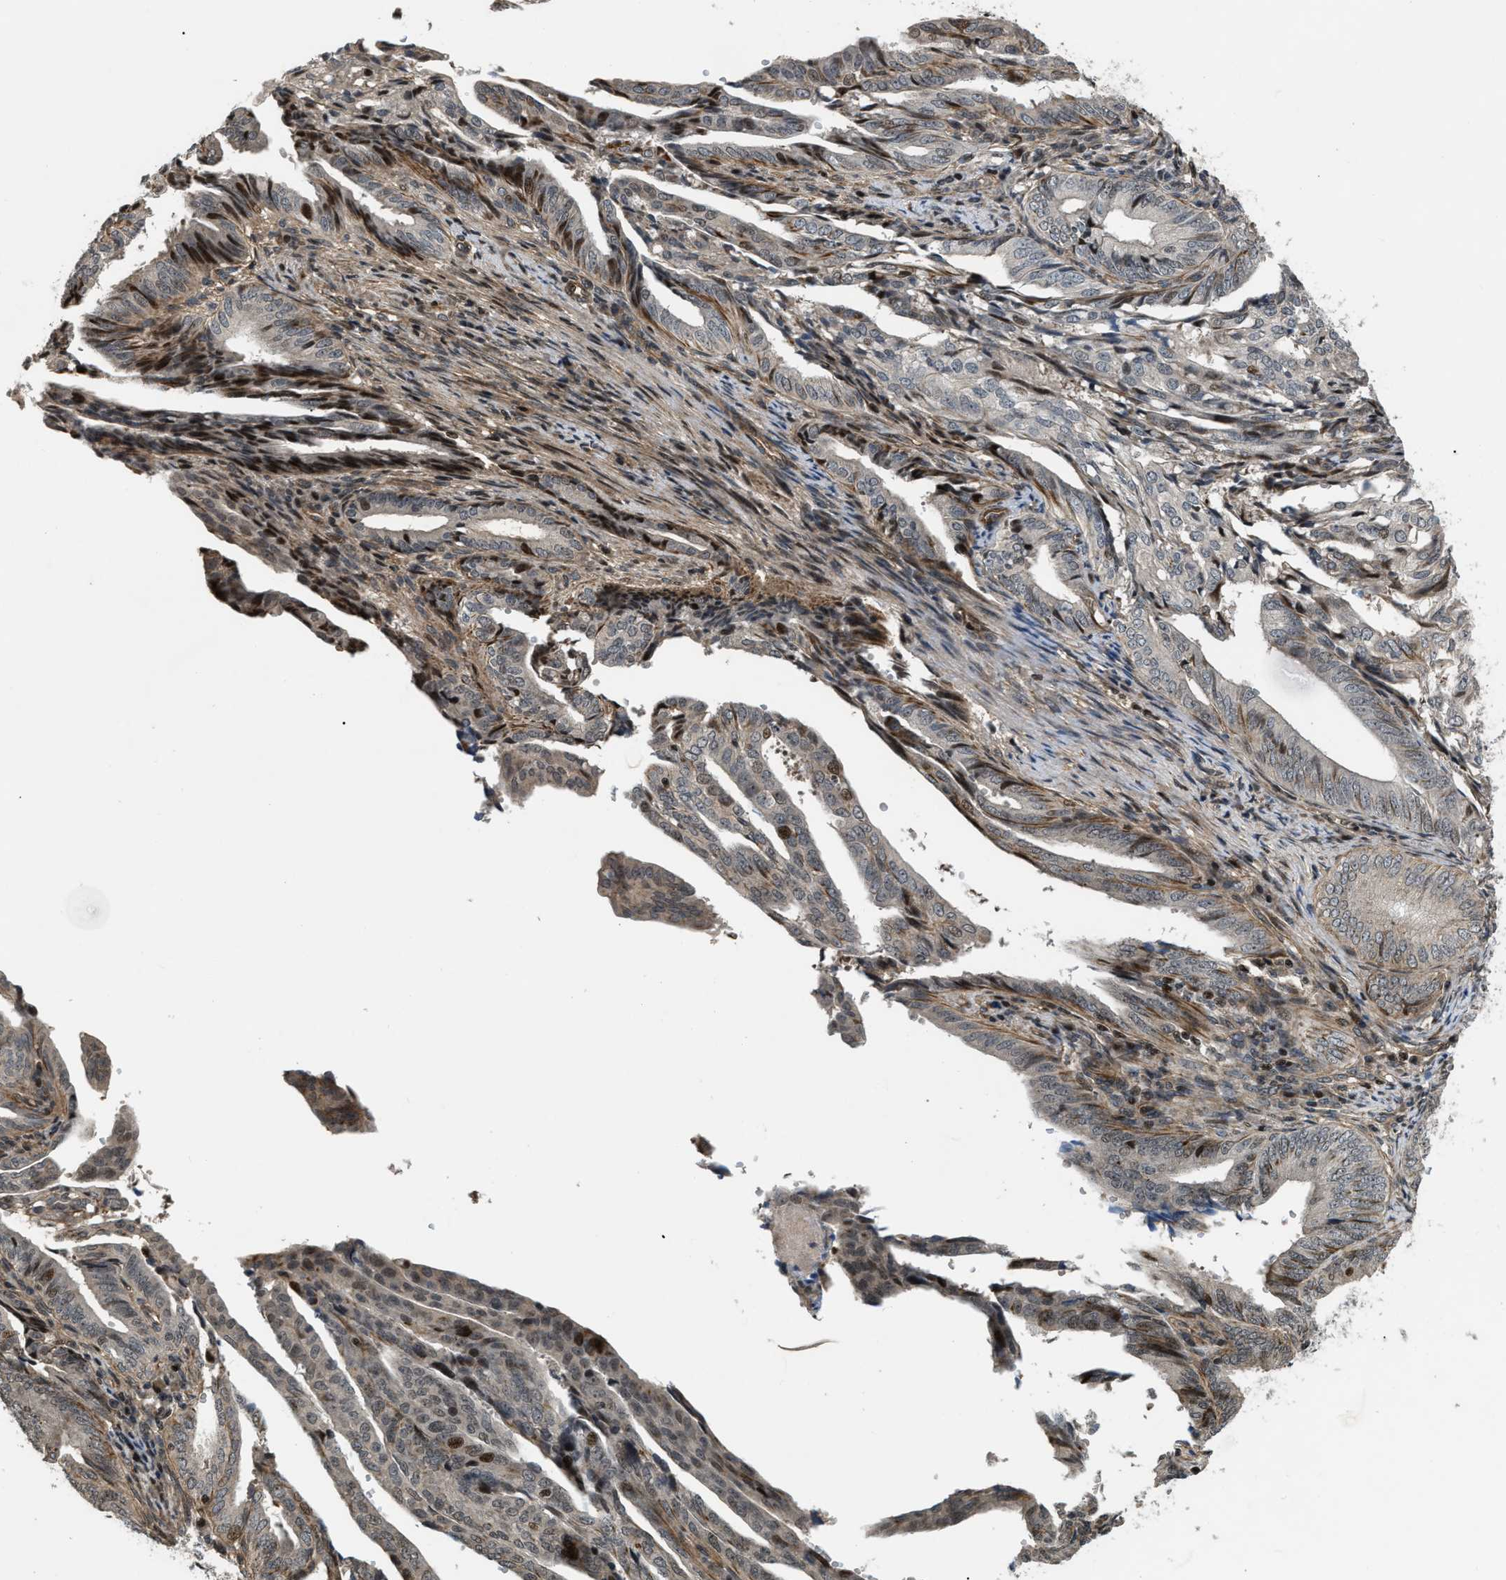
{"staining": {"intensity": "moderate", "quantity": "<25%", "location": "nuclear"}, "tissue": "endometrial cancer", "cell_type": "Tumor cells", "image_type": "cancer", "snomed": [{"axis": "morphology", "description": "Adenocarcinoma, NOS"}, {"axis": "topography", "description": "Endometrium"}], "caption": "Moderate nuclear protein positivity is identified in about <25% of tumor cells in endometrial adenocarcinoma.", "gene": "LTA4H", "patient": {"sex": "female", "age": 58}}